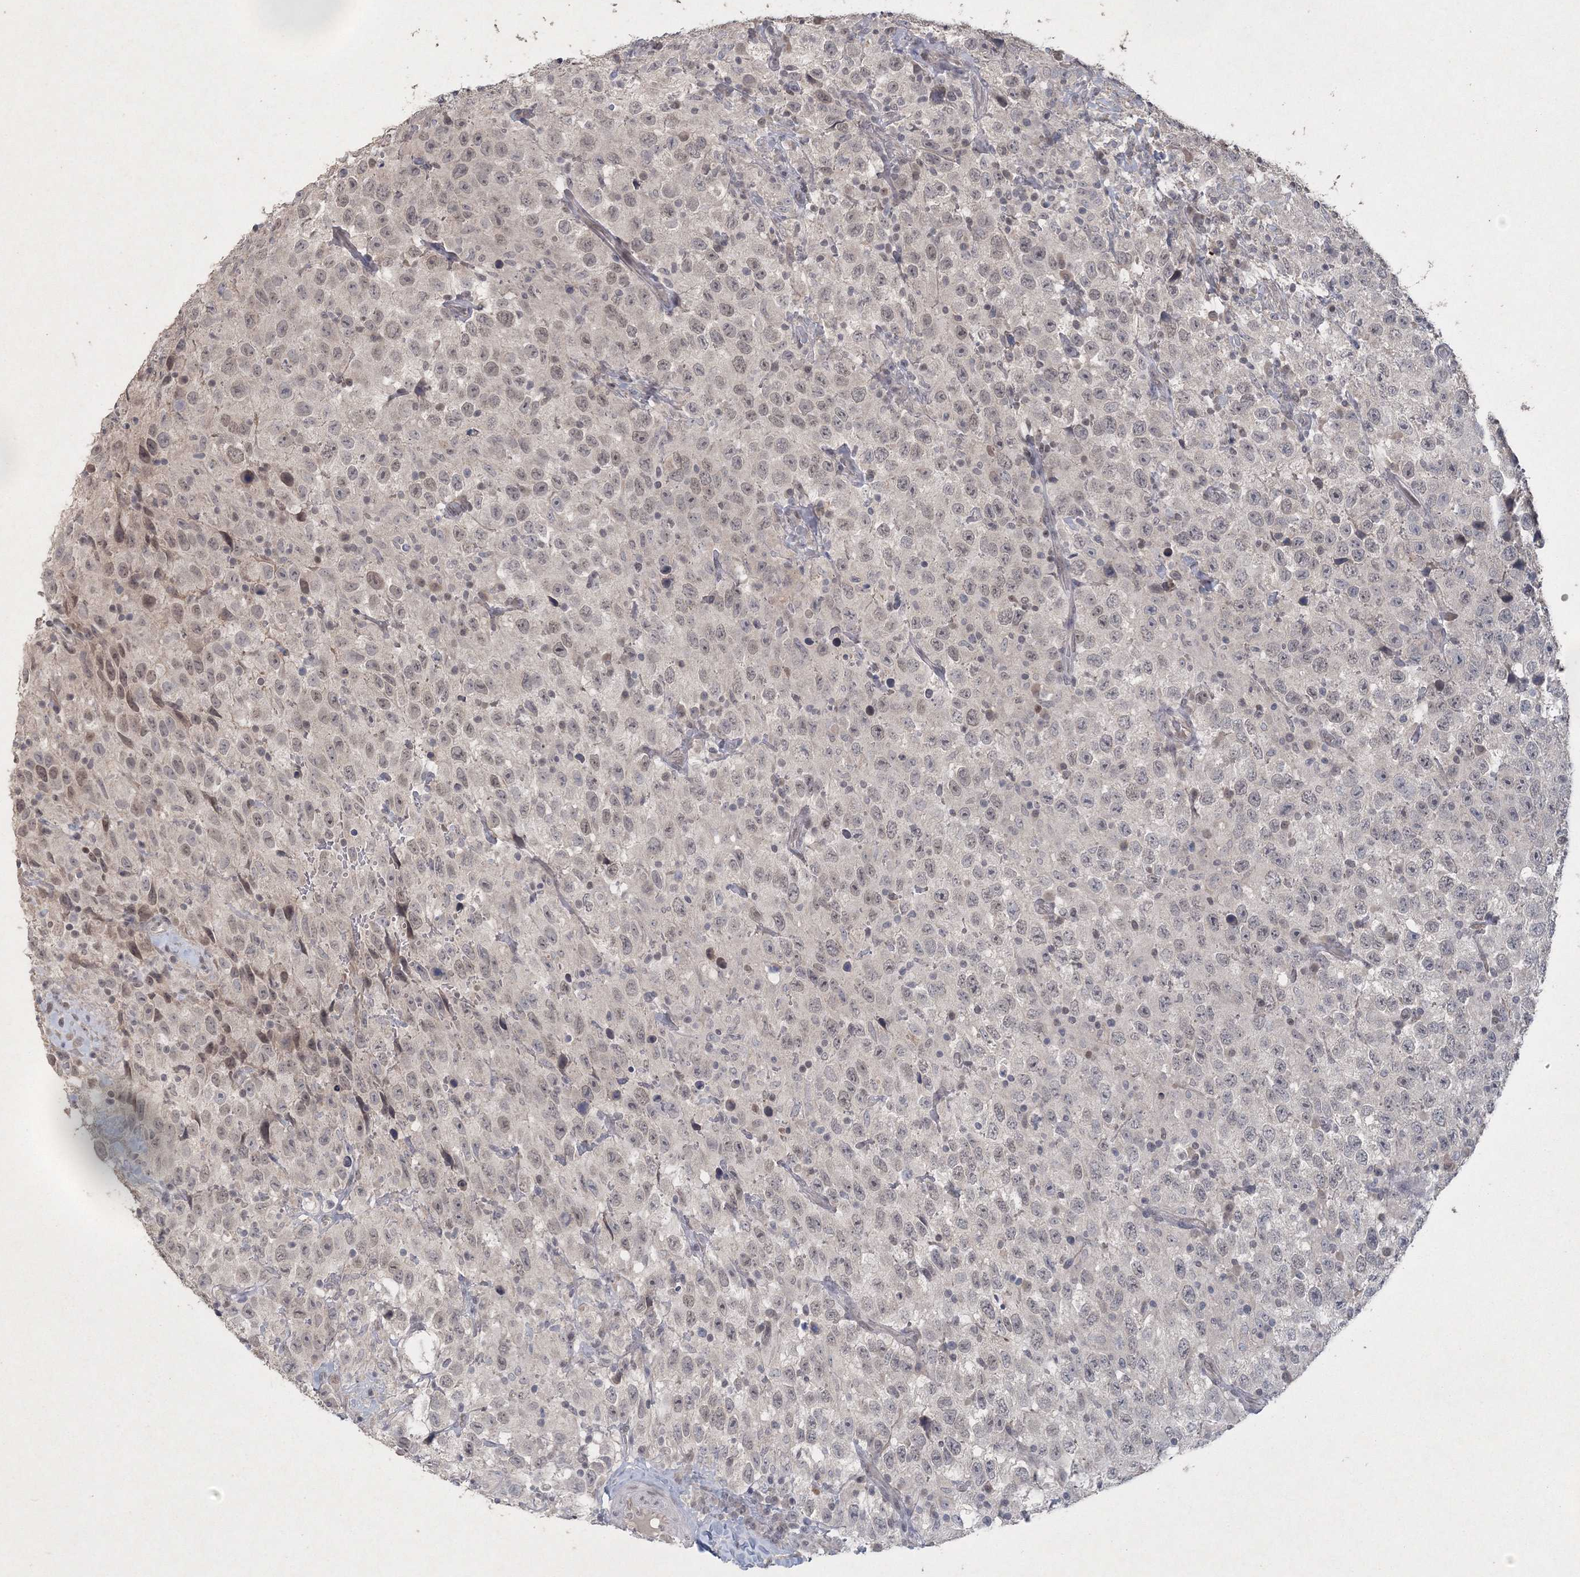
{"staining": {"intensity": "negative", "quantity": "none", "location": "none"}, "tissue": "testis cancer", "cell_type": "Tumor cells", "image_type": "cancer", "snomed": [{"axis": "morphology", "description": "Seminoma, NOS"}, {"axis": "topography", "description": "Testis"}], "caption": "A high-resolution micrograph shows immunohistochemistry (IHC) staining of testis cancer, which reveals no significant positivity in tumor cells.", "gene": "UIMC1", "patient": {"sex": "male", "age": 41}}